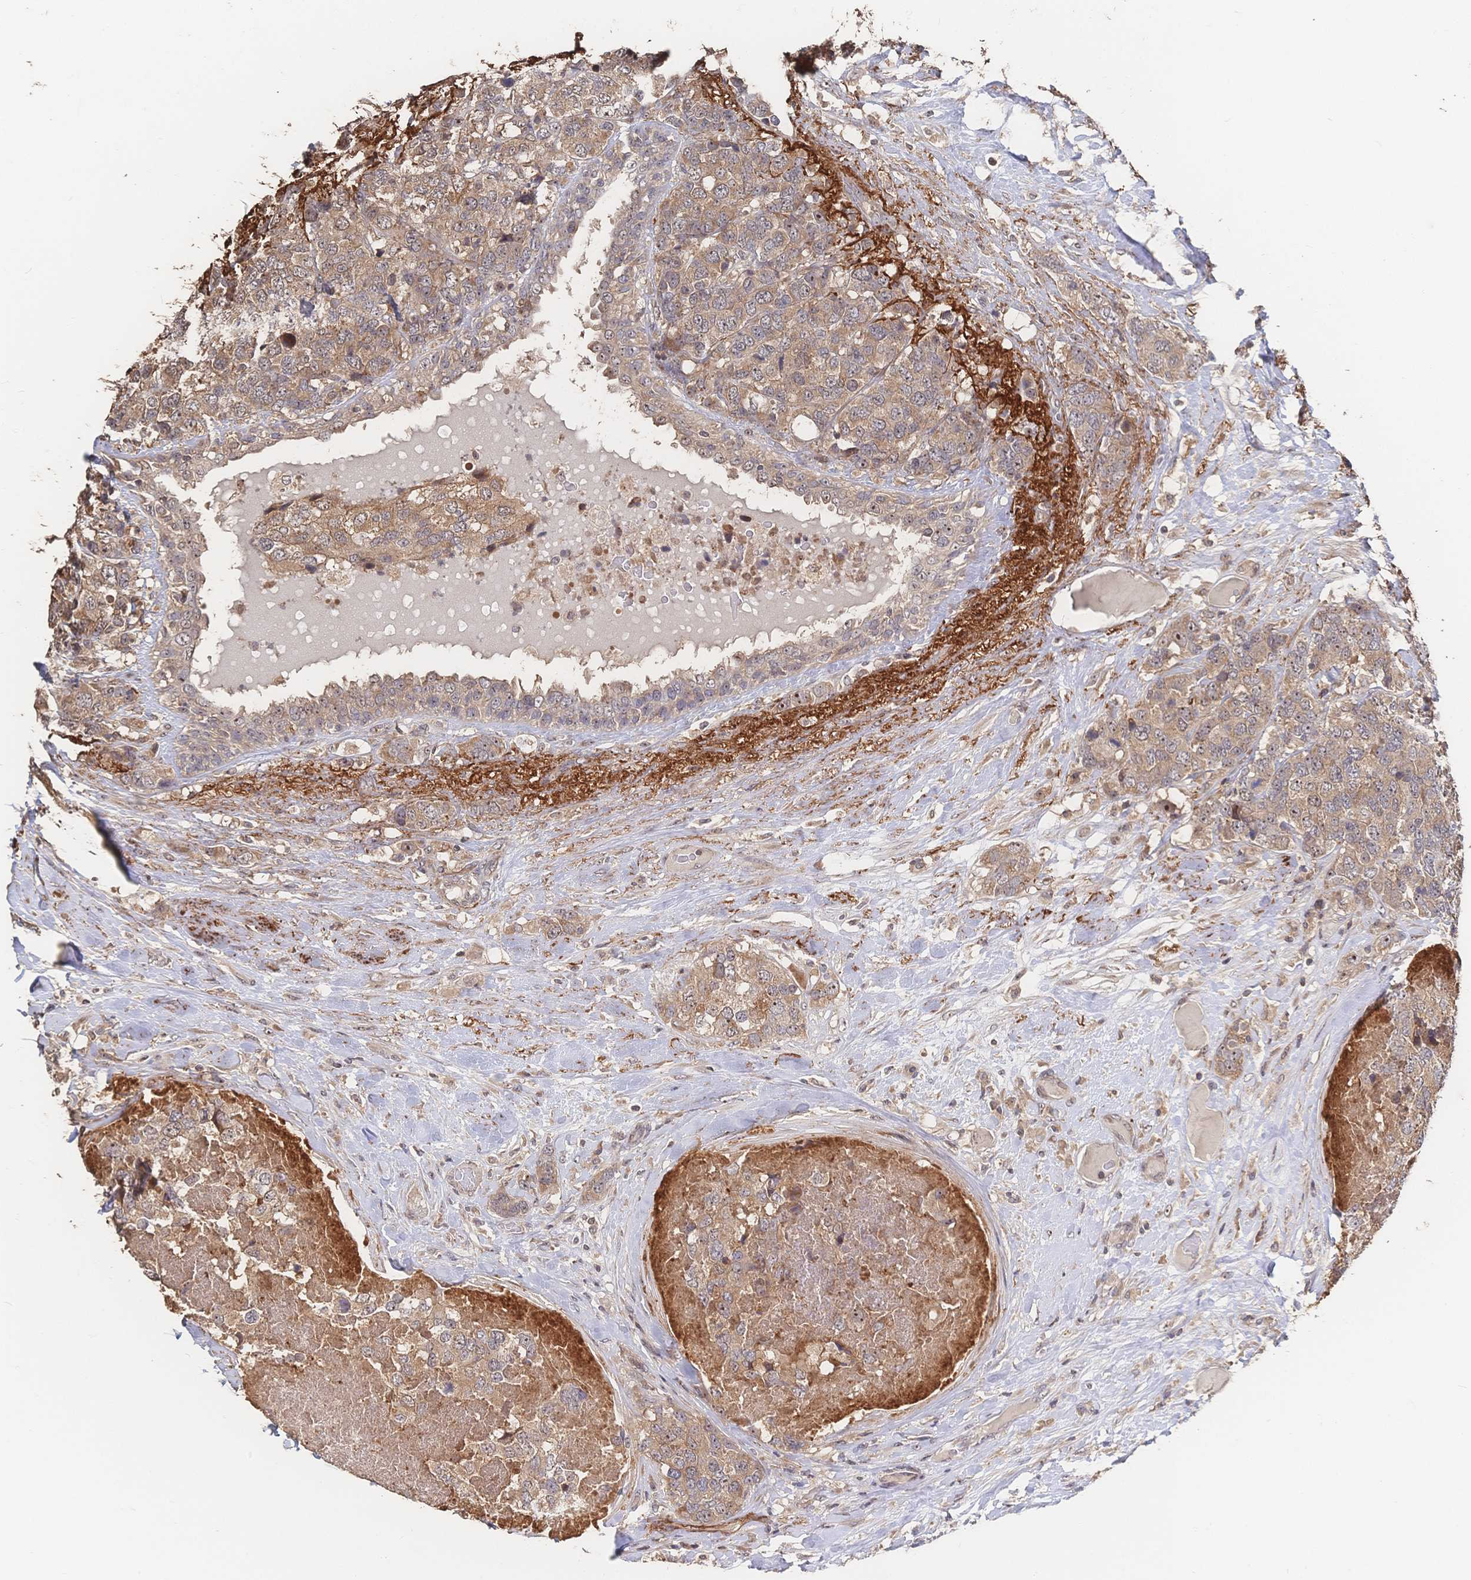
{"staining": {"intensity": "moderate", "quantity": ">75%", "location": "cytoplasmic/membranous,nuclear"}, "tissue": "breast cancer", "cell_type": "Tumor cells", "image_type": "cancer", "snomed": [{"axis": "morphology", "description": "Lobular carcinoma"}, {"axis": "topography", "description": "Breast"}], "caption": "High-power microscopy captured an IHC image of breast lobular carcinoma, revealing moderate cytoplasmic/membranous and nuclear positivity in about >75% of tumor cells. (DAB IHC with brightfield microscopy, high magnification).", "gene": "DNAJA4", "patient": {"sex": "female", "age": 59}}